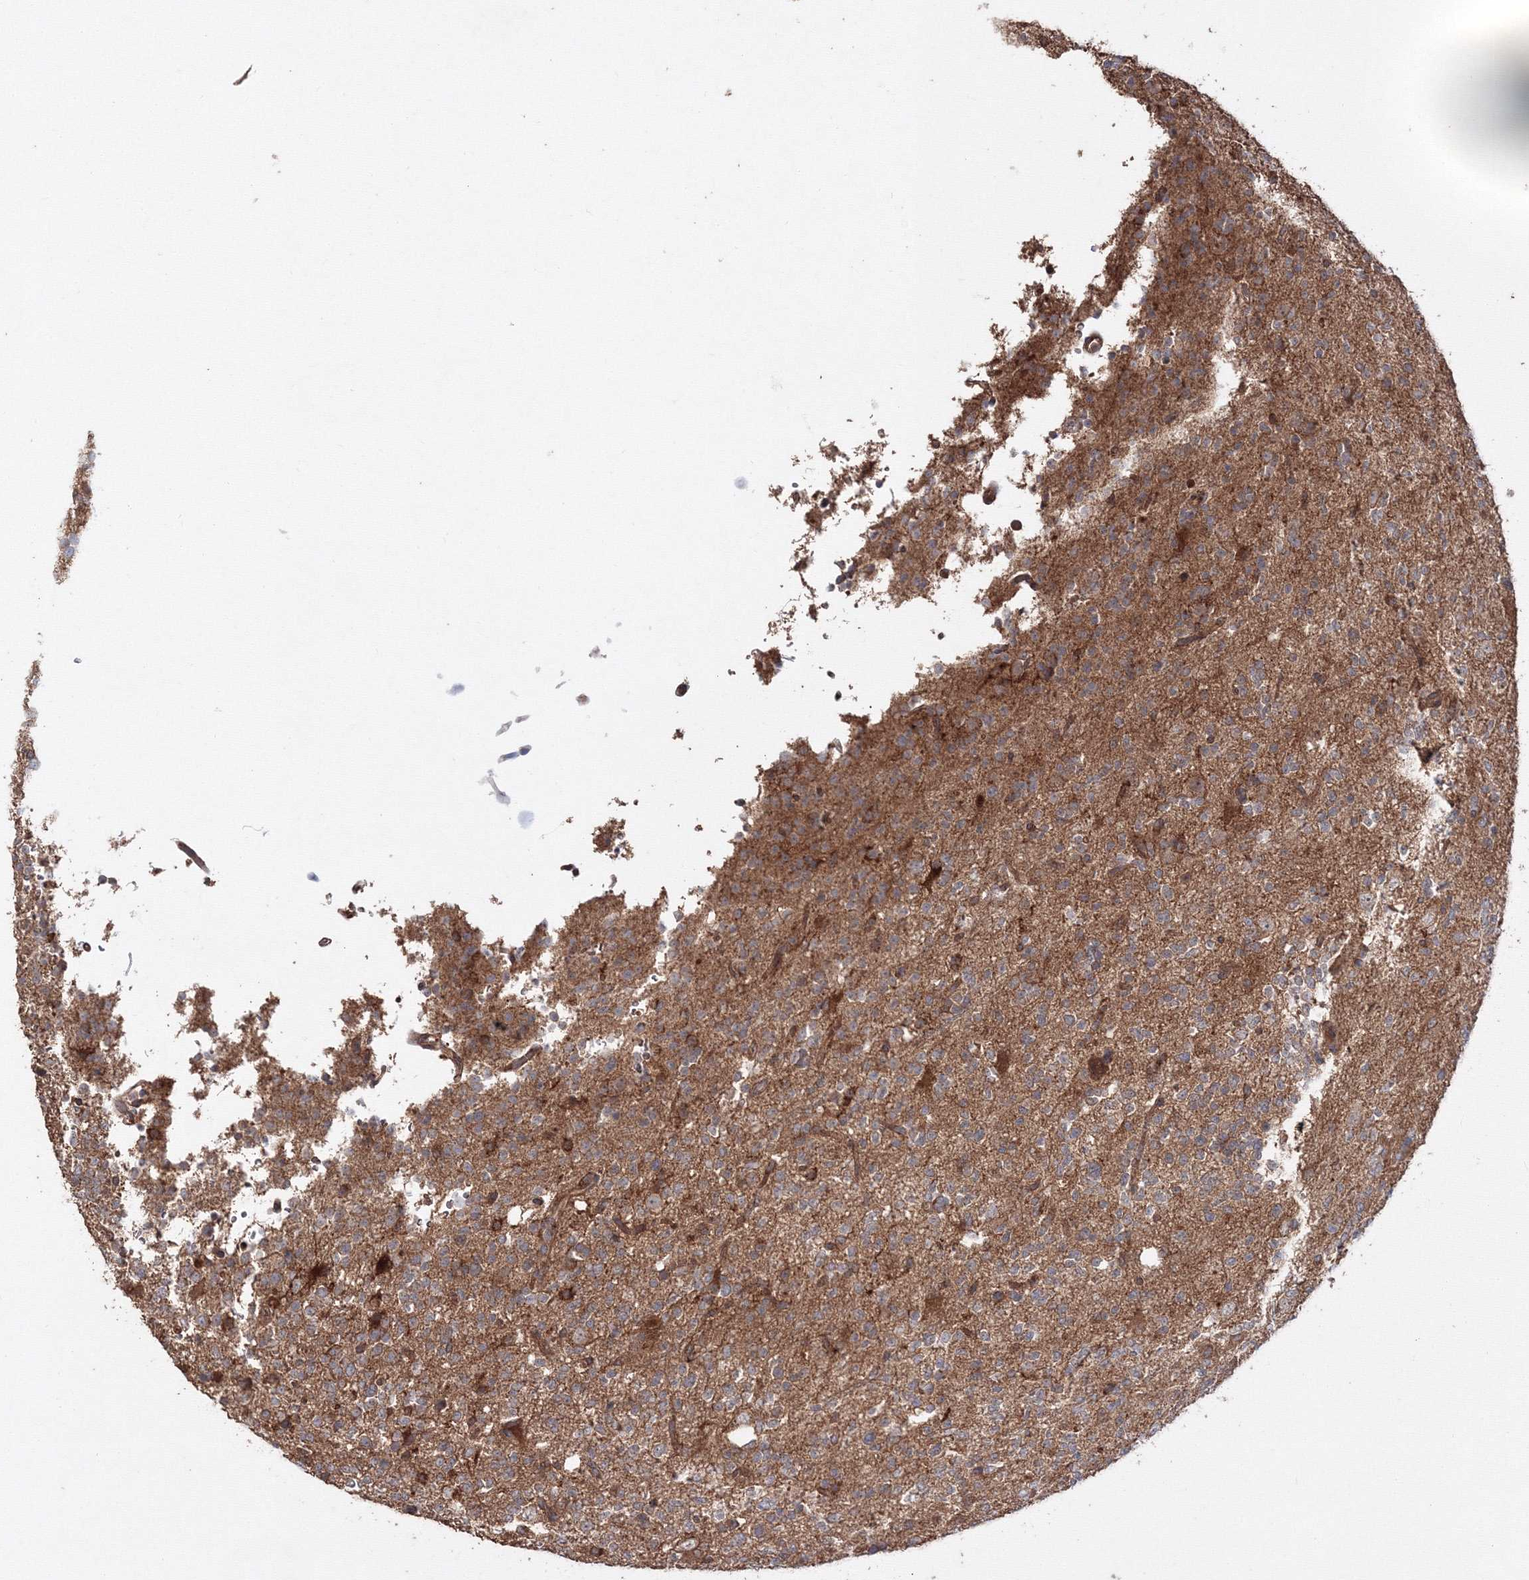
{"staining": {"intensity": "moderate", "quantity": ">75%", "location": "cytoplasmic/membranous"}, "tissue": "glioma", "cell_type": "Tumor cells", "image_type": "cancer", "snomed": [{"axis": "morphology", "description": "Glioma, malignant, High grade"}, {"axis": "topography", "description": "Brain"}], "caption": "IHC (DAB (3,3'-diaminobenzidine)) staining of human high-grade glioma (malignant) displays moderate cytoplasmic/membranous protein positivity in about >75% of tumor cells.", "gene": "DDO", "patient": {"sex": "female", "age": 62}}